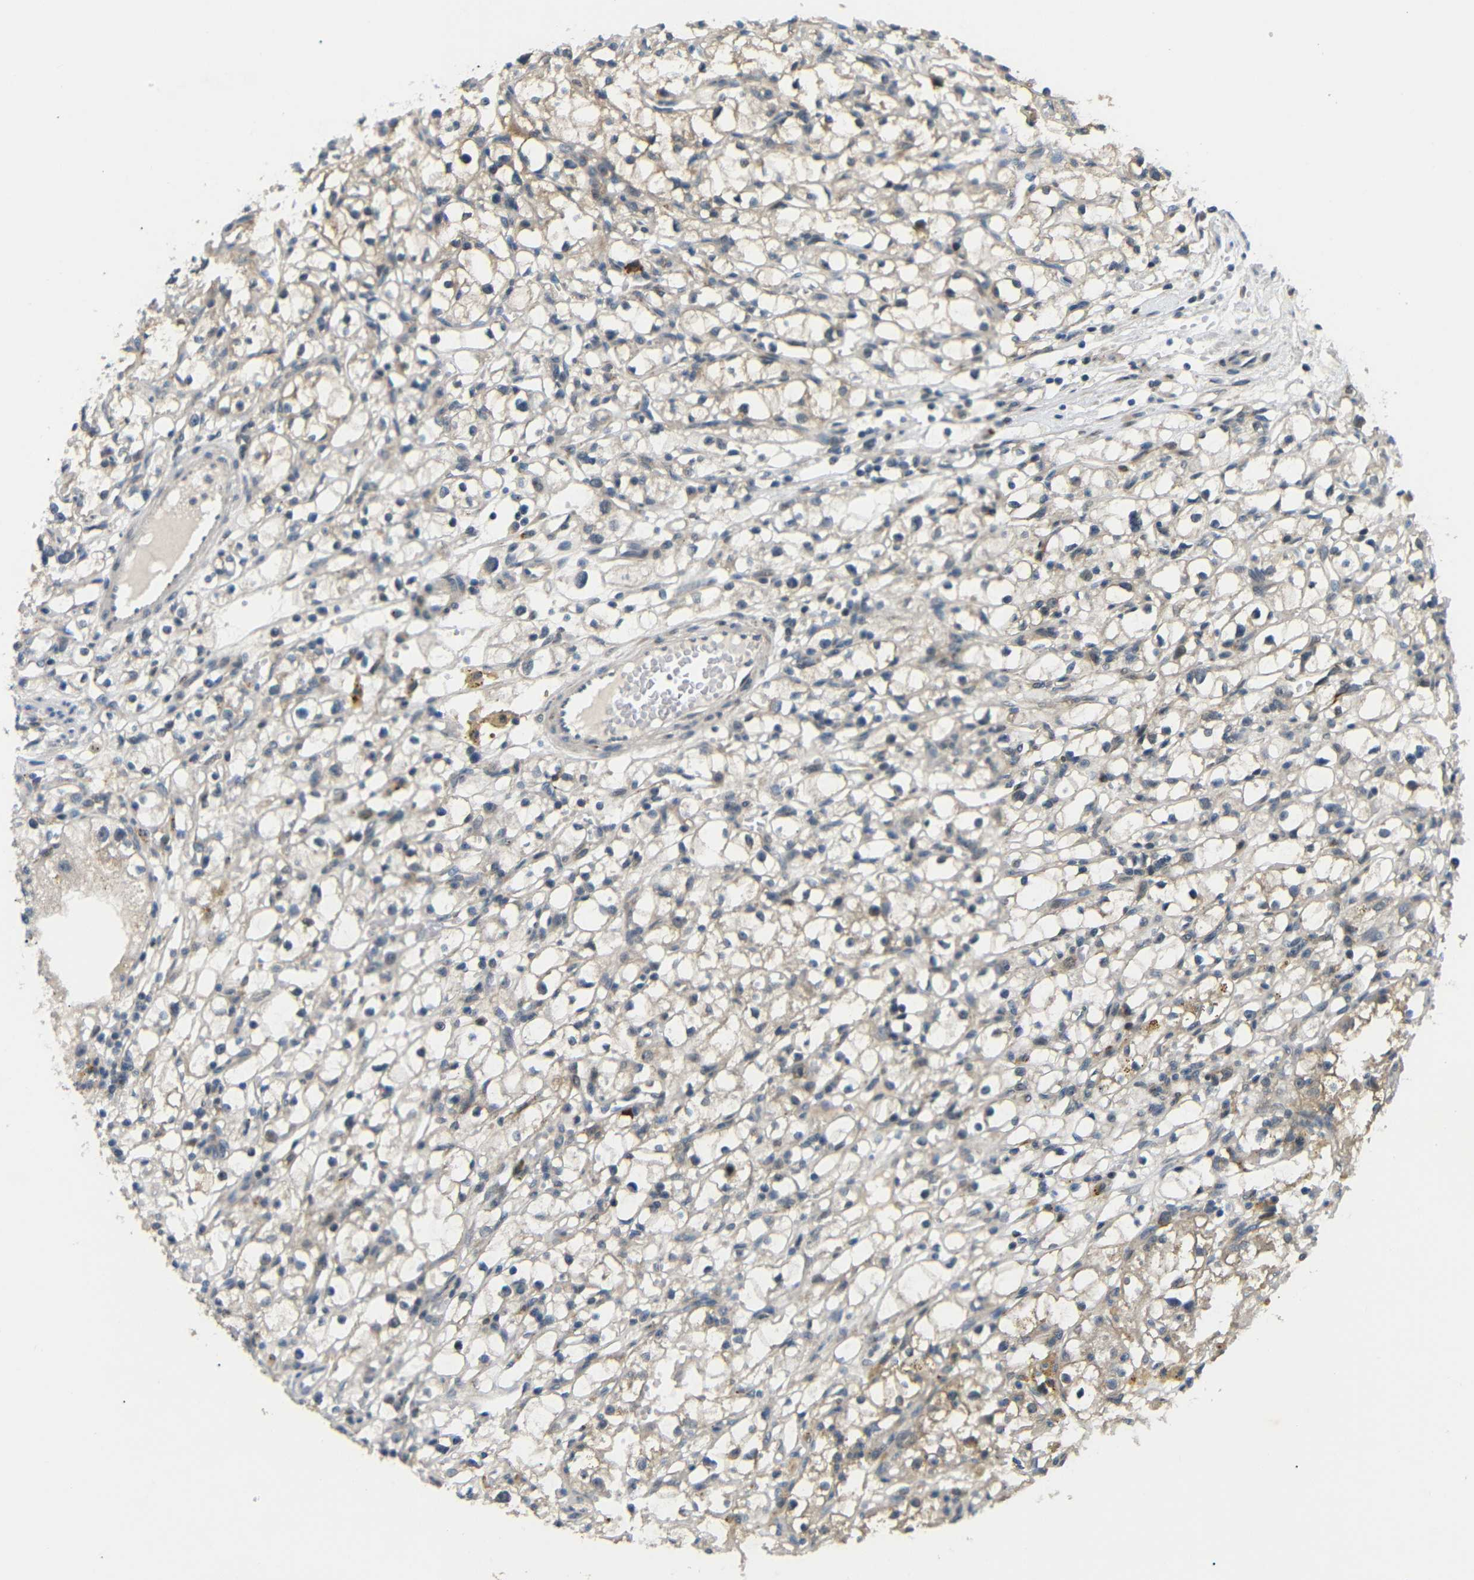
{"staining": {"intensity": "weak", "quantity": "25%-75%", "location": "cytoplasmic/membranous"}, "tissue": "renal cancer", "cell_type": "Tumor cells", "image_type": "cancer", "snomed": [{"axis": "morphology", "description": "Adenocarcinoma, NOS"}, {"axis": "topography", "description": "Kidney"}], "caption": "Renal cancer was stained to show a protein in brown. There is low levels of weak cytoplasmic/membranous expression in about 25%-75% of tumor cells.", "gene": "SYDE1", "patient": {"sex": "male", "age": 56}}